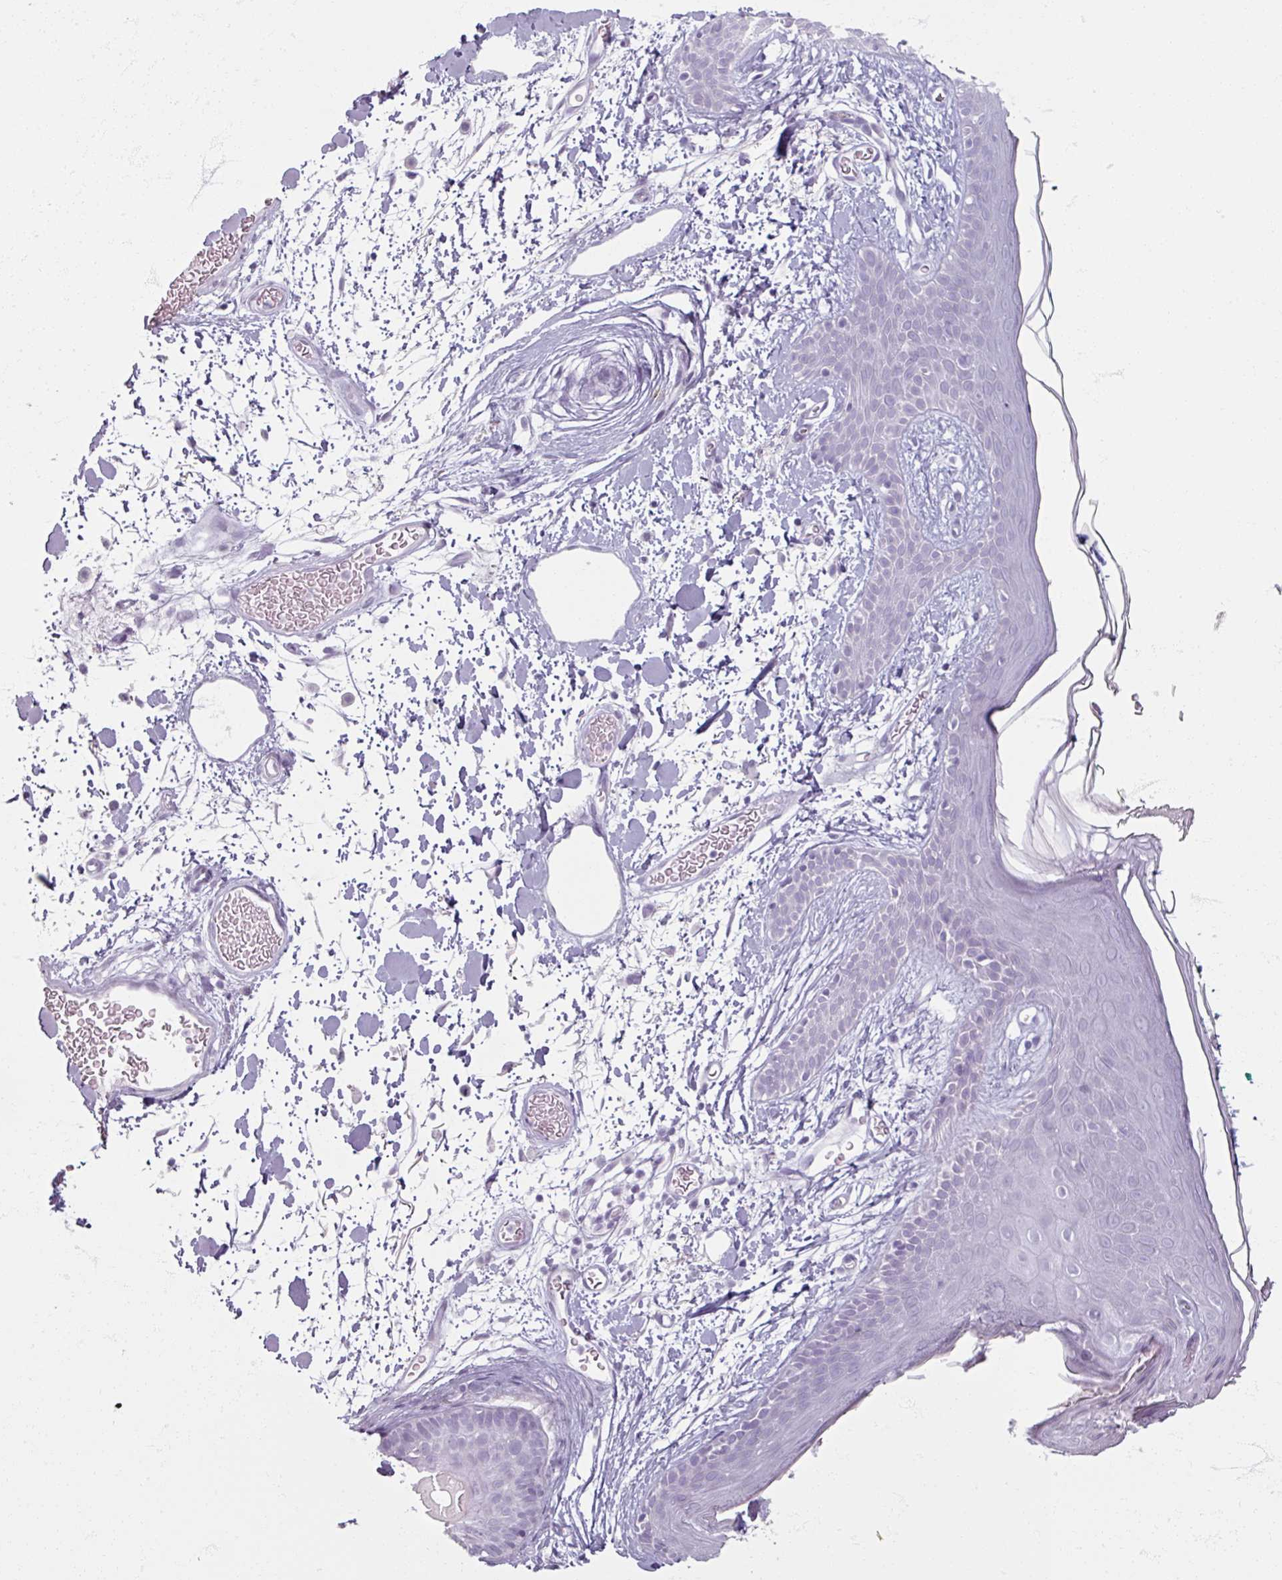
{"staining": {"intensity": "negative", "quantity": "none", "location": "none"}, "tissue": "skin", "cell_type": "Fibroblasts", "image_type": "normal", "snomed": [{"axis": "morphology", "description": "Normal tissue, NOS"}, {"axis": "topography", "description": "Skin"}], "caption": "Photomicrograph shows no protein staining in fibroblasts of normal skin.", "gene": "TG", "patient": {"sex": "male", "age": 79}}